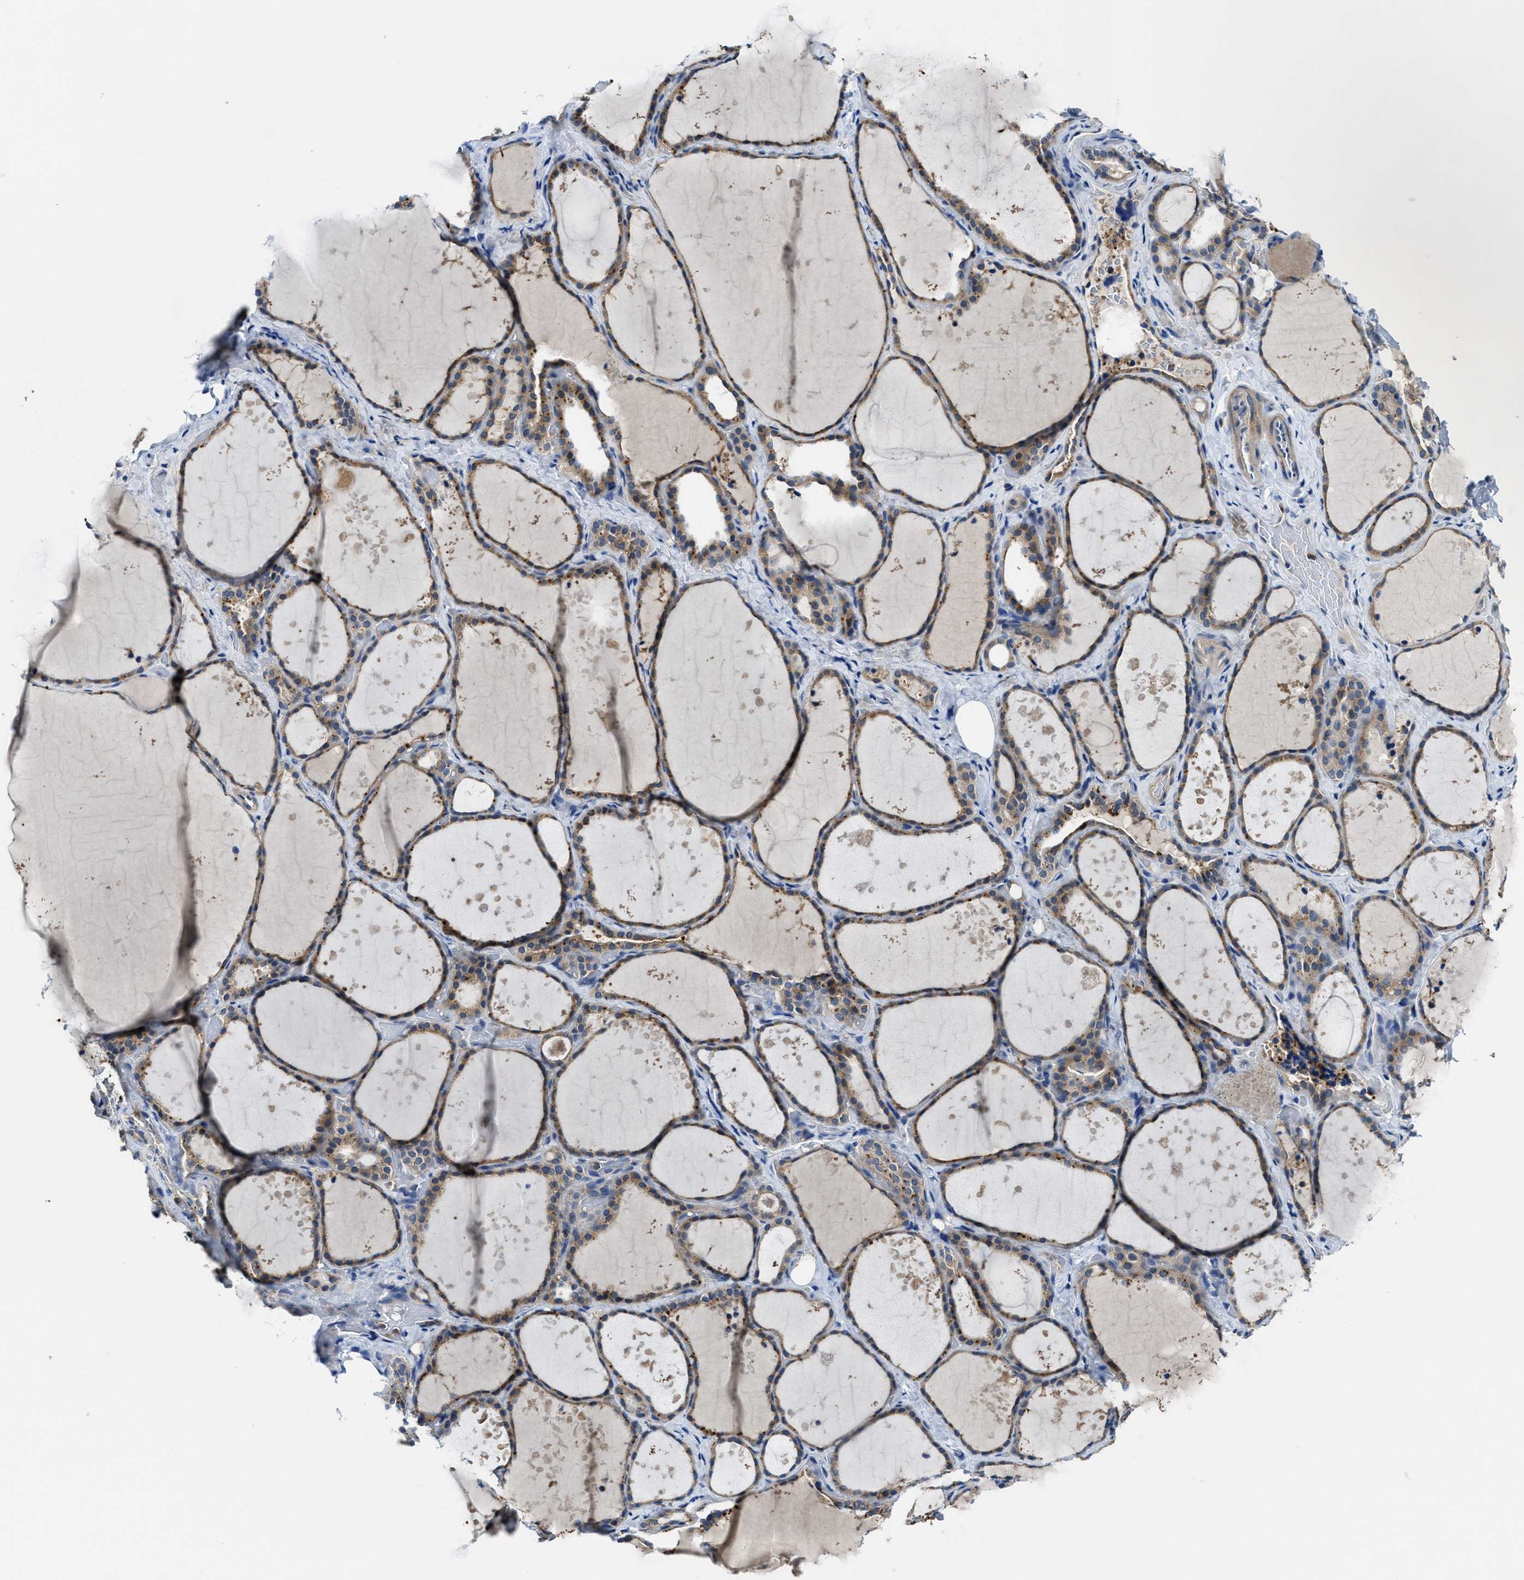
{"staining": {"intensity": "moderate", "quantity": ">75%", "location": "cytoplasmic/membranous"}, "tissue": "thyroid gland", "cell_type": "Glandular cells", "image_type": "normal", "snomed": [{"axis": "morphology", "description": "Normal tissue, NOS"}, {"axis": "topography", "description": "Thyroid gland"}], "caption": "The image exhibits staining of normal thyroid gland, revealing moderate cytoplasmic/membranous protein positivity (brown color) within glandular cells. (Stains: DAB (3,3'-diaminobenzidine) in brown, nuclei in blue, Microscopy: brightfield microscopy at high magnification).", "gene": "MAP3K20", "patient": {"sex": "female", "age": 44}}